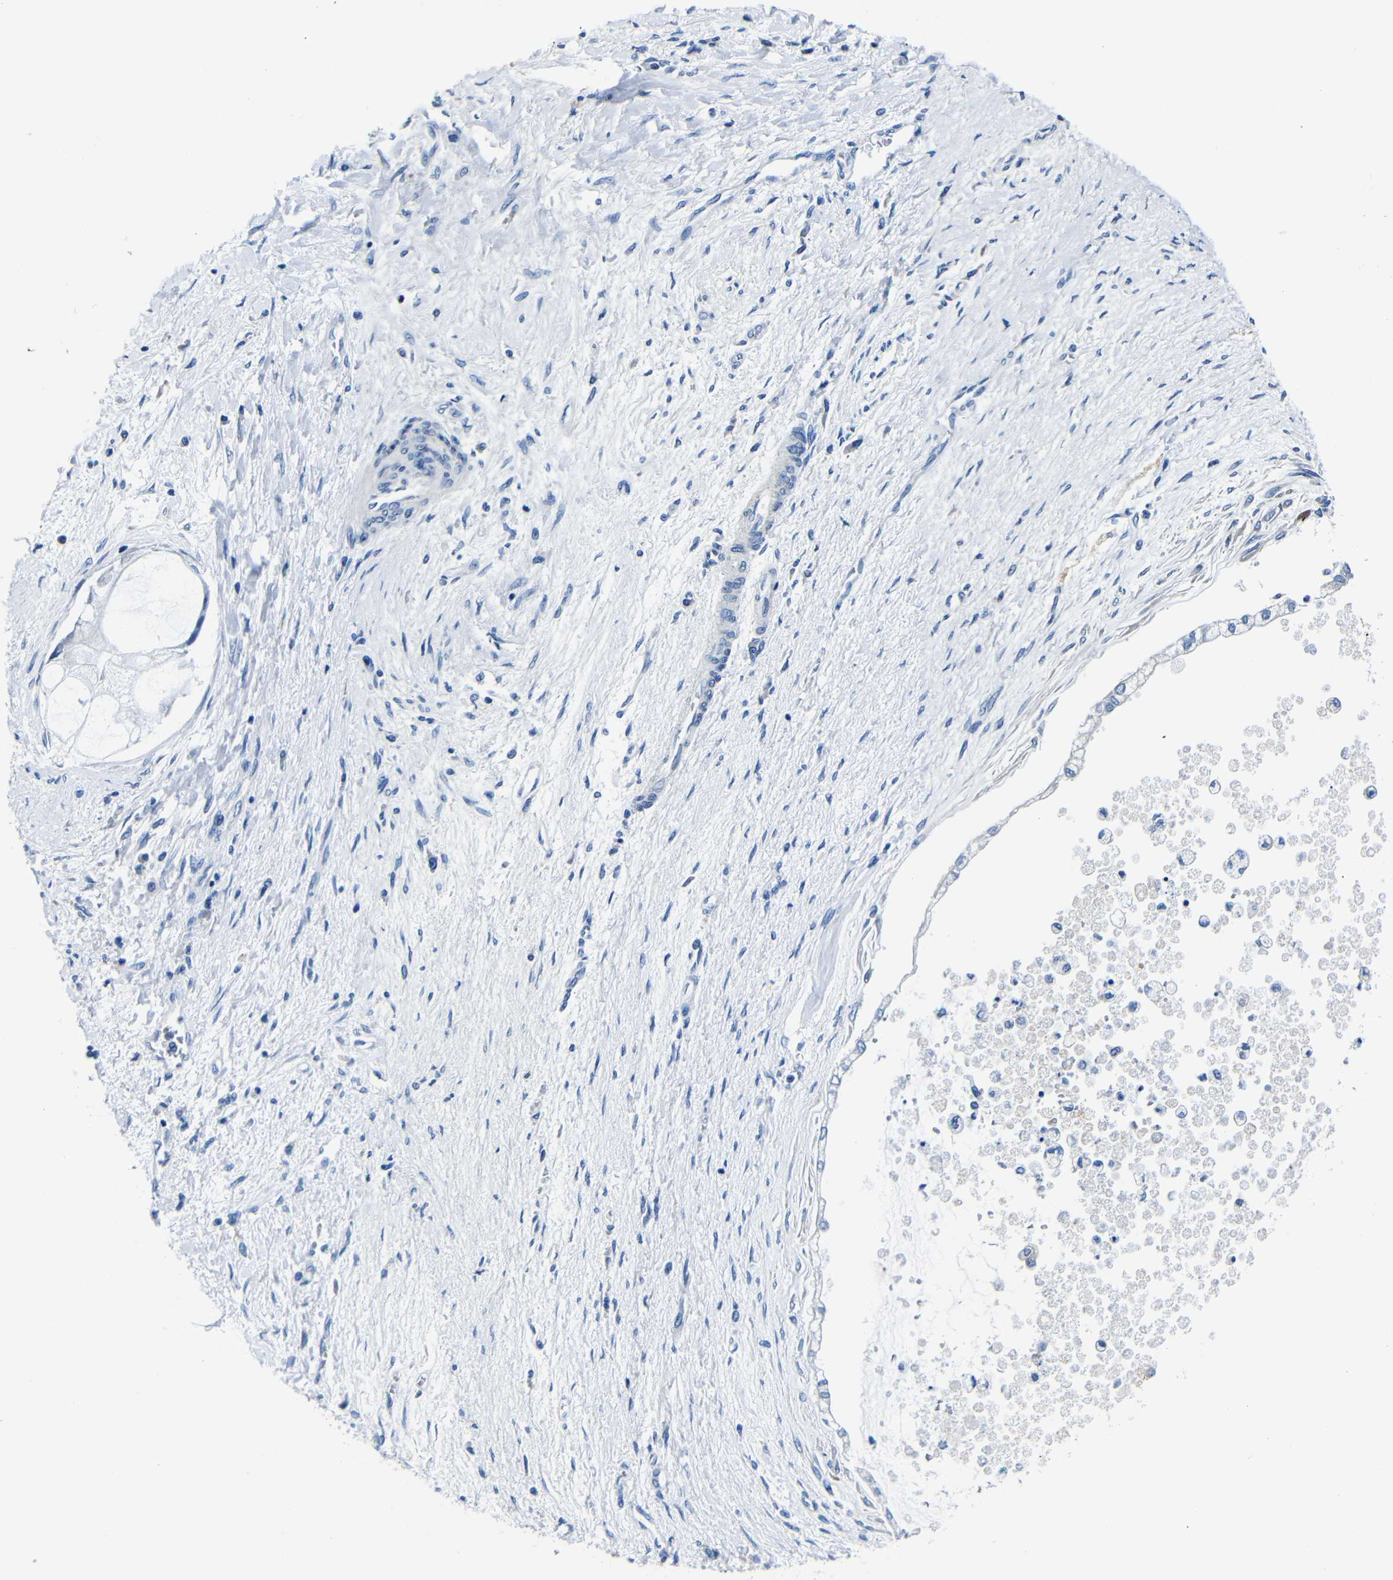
{"staining": {"intensity": "negative", "quantity": "none", "location": "none"}, "tissue": "liver cancer", "cell_type": "Tumor cells", "image_type": "cancer", "snomed": [{"axis": "morphology", "description": "Cholangiocarcinoma"}, {"axis": "topography", "description": "Liver"}], "caption": "Human liver cholangiocarcinoma stained for a protein using IHC displays no staining in tumor cells.", "gene": "TNFAIP1", "patient": {"sex": "male", "age": 50}}